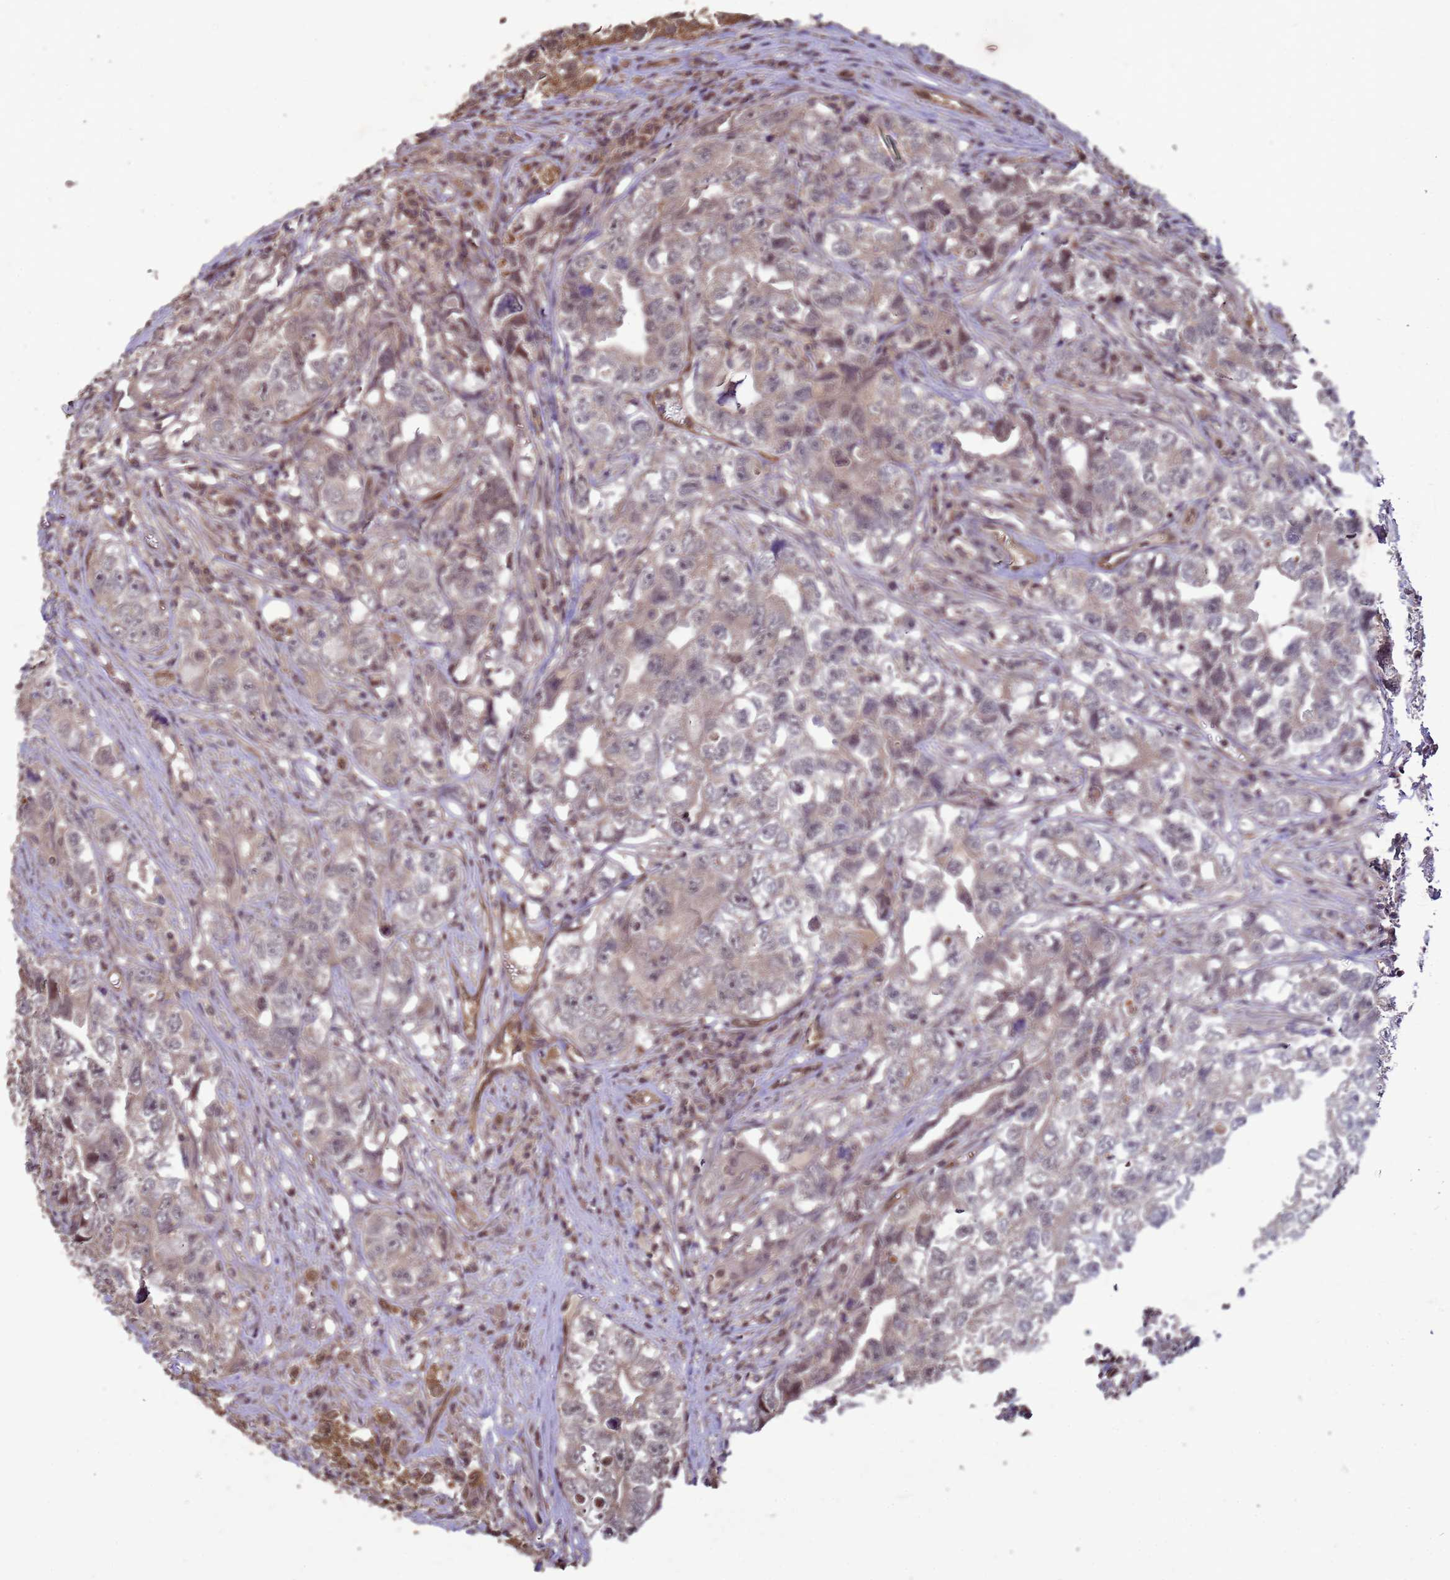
{"staining": {"intensity": "strong", "quantity": "<25%", "location": "cytoplasmic/membranous,nuclear"}, "tissue": "testis cancer", "cell_type": "Tumor cells", "image_type": "cancer", "snomed": [{"axis": "morphology", "description": "Seminoma, NOS"}, {"axis": "morphology", "description": "Carcinoma, Embryonal, NOS"}, {"axis": "topography", "description": "Testis"}], "caption": "Testis cancer (seminoma) tissue exhibits strong cytoplasmic/membranous and nuclear staining in approximately <25% of tumor cells", "gene": "CRBN", "patient": {"sex": "male", "age": 43}}